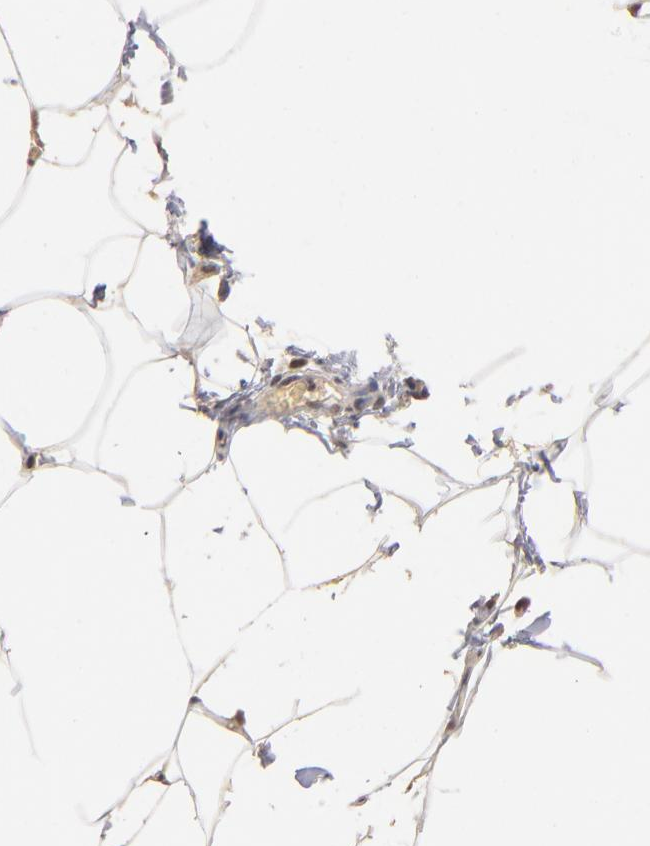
{"staining": {"intensity": "strong", "quantity": ">75%", "location": "nuclear"}, "tissue": "adipose tissue", "cell_type": "Adipocytes", "image_type": "normal", "snomed": [{"axis": "morphology", "description": "Normal tissue, NOS"}, {"axis": "topography", "description": "Vascular tissue"}], "caption": "Adipose tissue stained with DAB immunohistochemistry (IHC) shows high levels of strong nuclear staining in about >75% of adipocytes.", "gene": "ZNF146", "patient": {"sex": "male", "age": 41}}